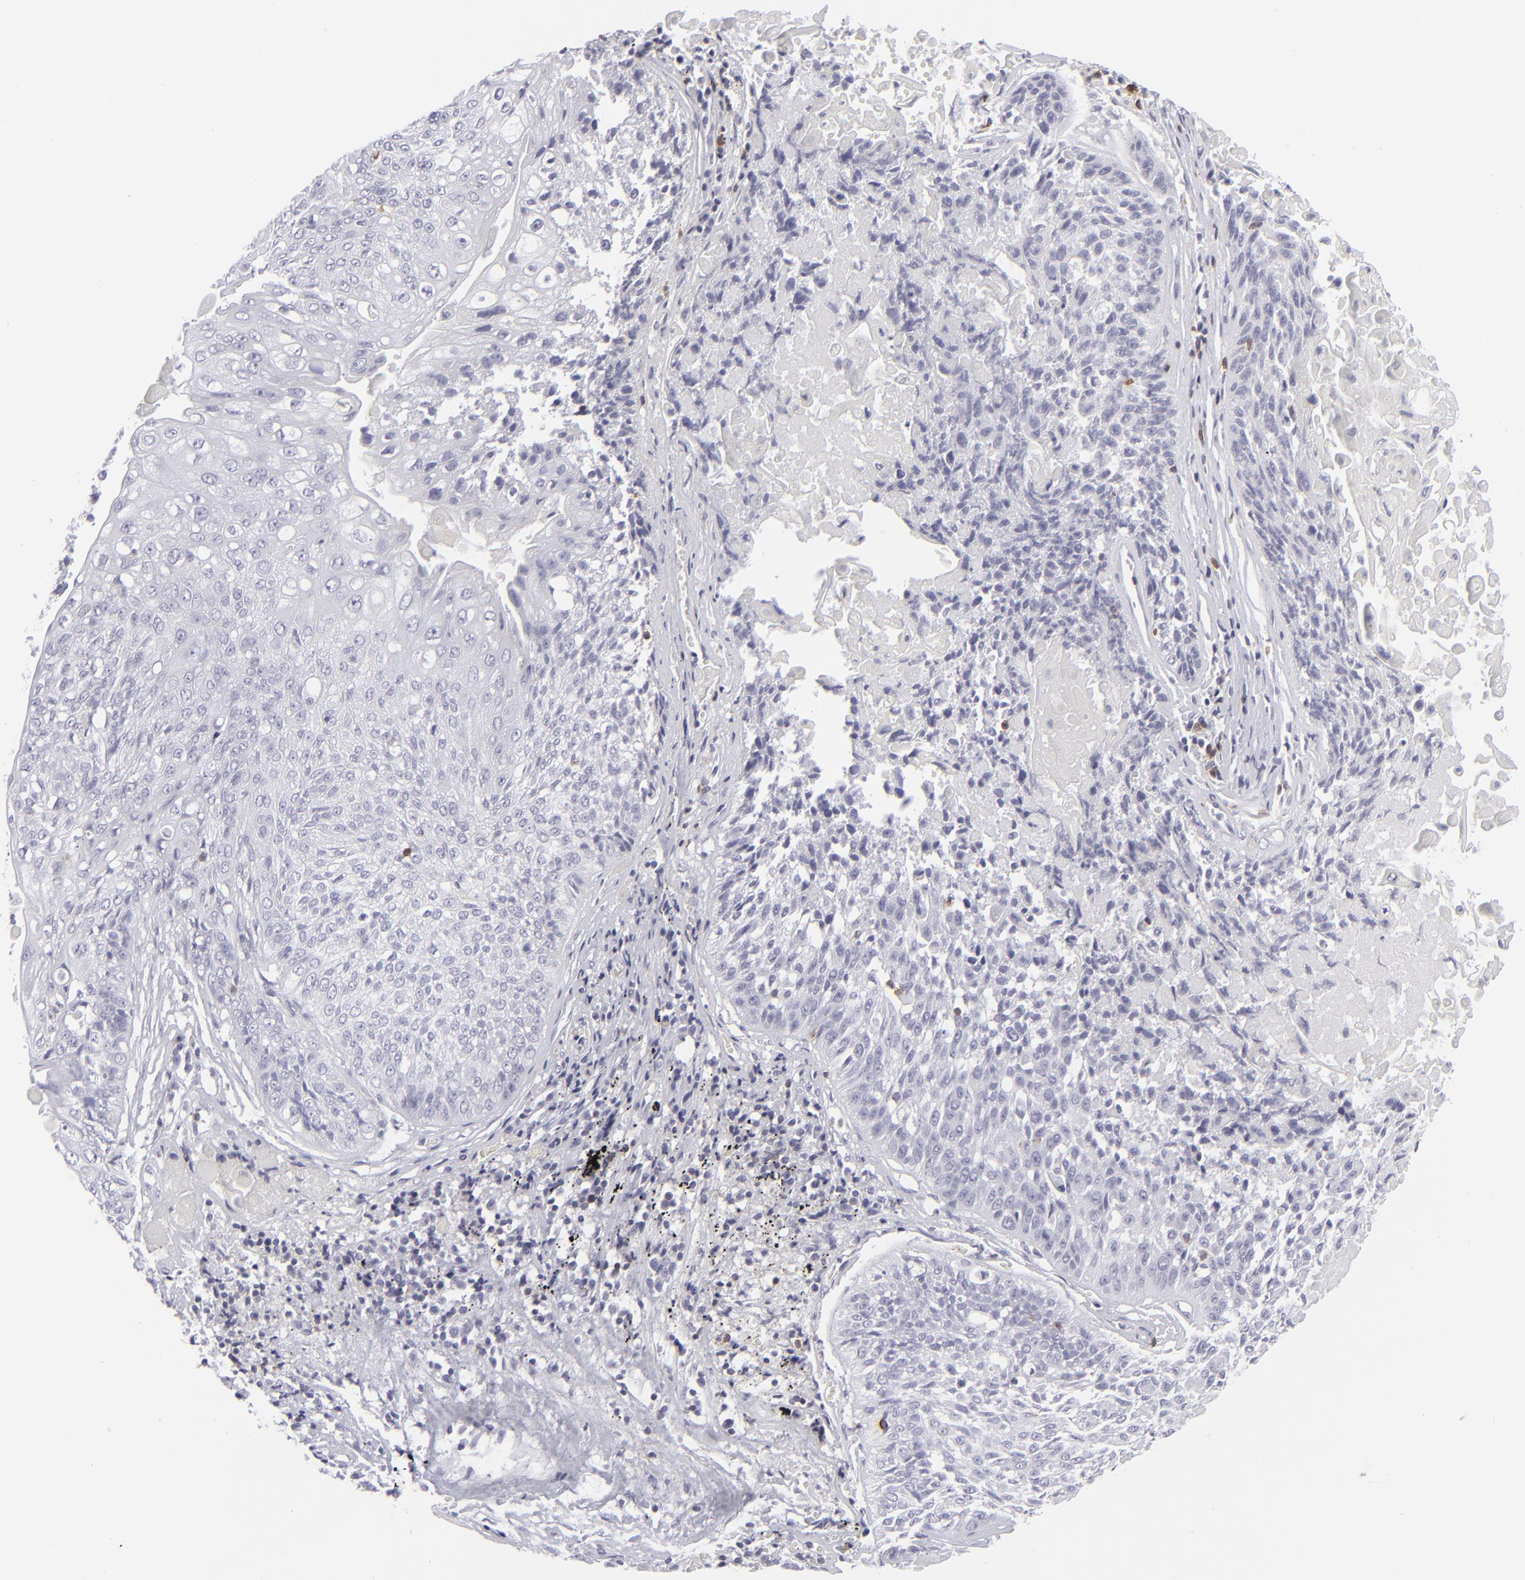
{"staining": {"intensity": "negative", "quantity": "none", "location": "none"}, "tissue": "lung cancer", "cell_type": "Tumor cells", "image_type": "cancer", "snomed": [{"axis": "morphology", "description": "Adenocarcinoma, NOS"}, {"axis": "topography", "description": "Lung"}], "caption": "The photomicrograph reveals no staining of tumor cells in lung cancer. (DAB IHC visualized using brightfield microscopy, high magnification).", "gene": "CD7", "patient": {"sex": "male", "age": 60}}